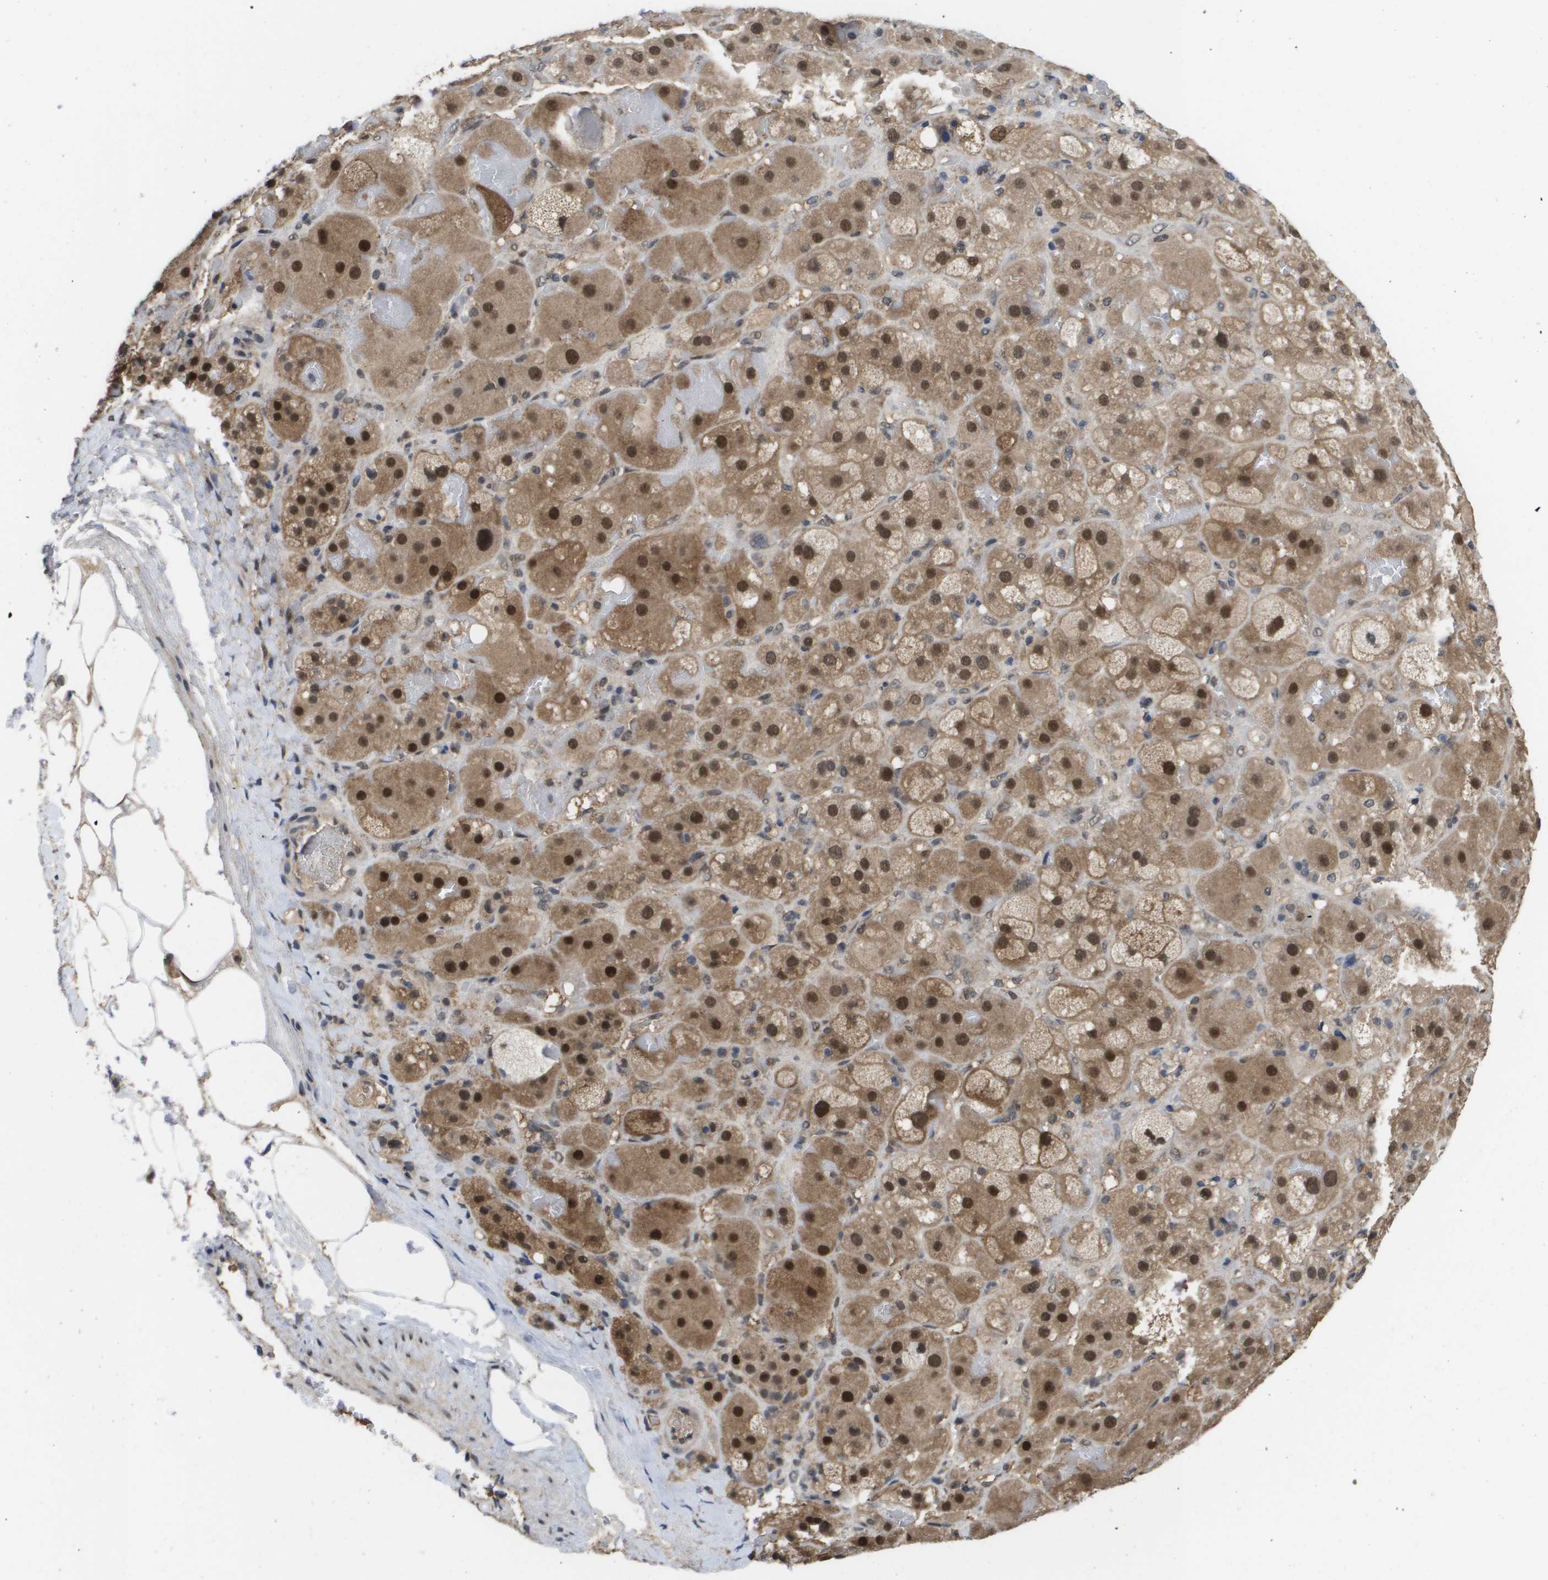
{"staining": {"intensity": "strong", "quantity": ">75%", "location": "cytoplasmic/membranous,nuclear"}, "tissue": "adrenal gland", "cell_type": "Glandular cells", "image_type": "normal", "snomed": [{"axis": "morphology", "description": "Normal tissue, NOS"}, {"axis": "topography", "description": "Adrenal gland"}], "caption": "This photomicrograph displays IHC staining of benign human adrenal gland, with high strong cytoplasmic/membranous,nuclear expression in about >75% of glandular cells.", "gene": "AMBRA1", "patient": {"sex": "female", "age": 47}}